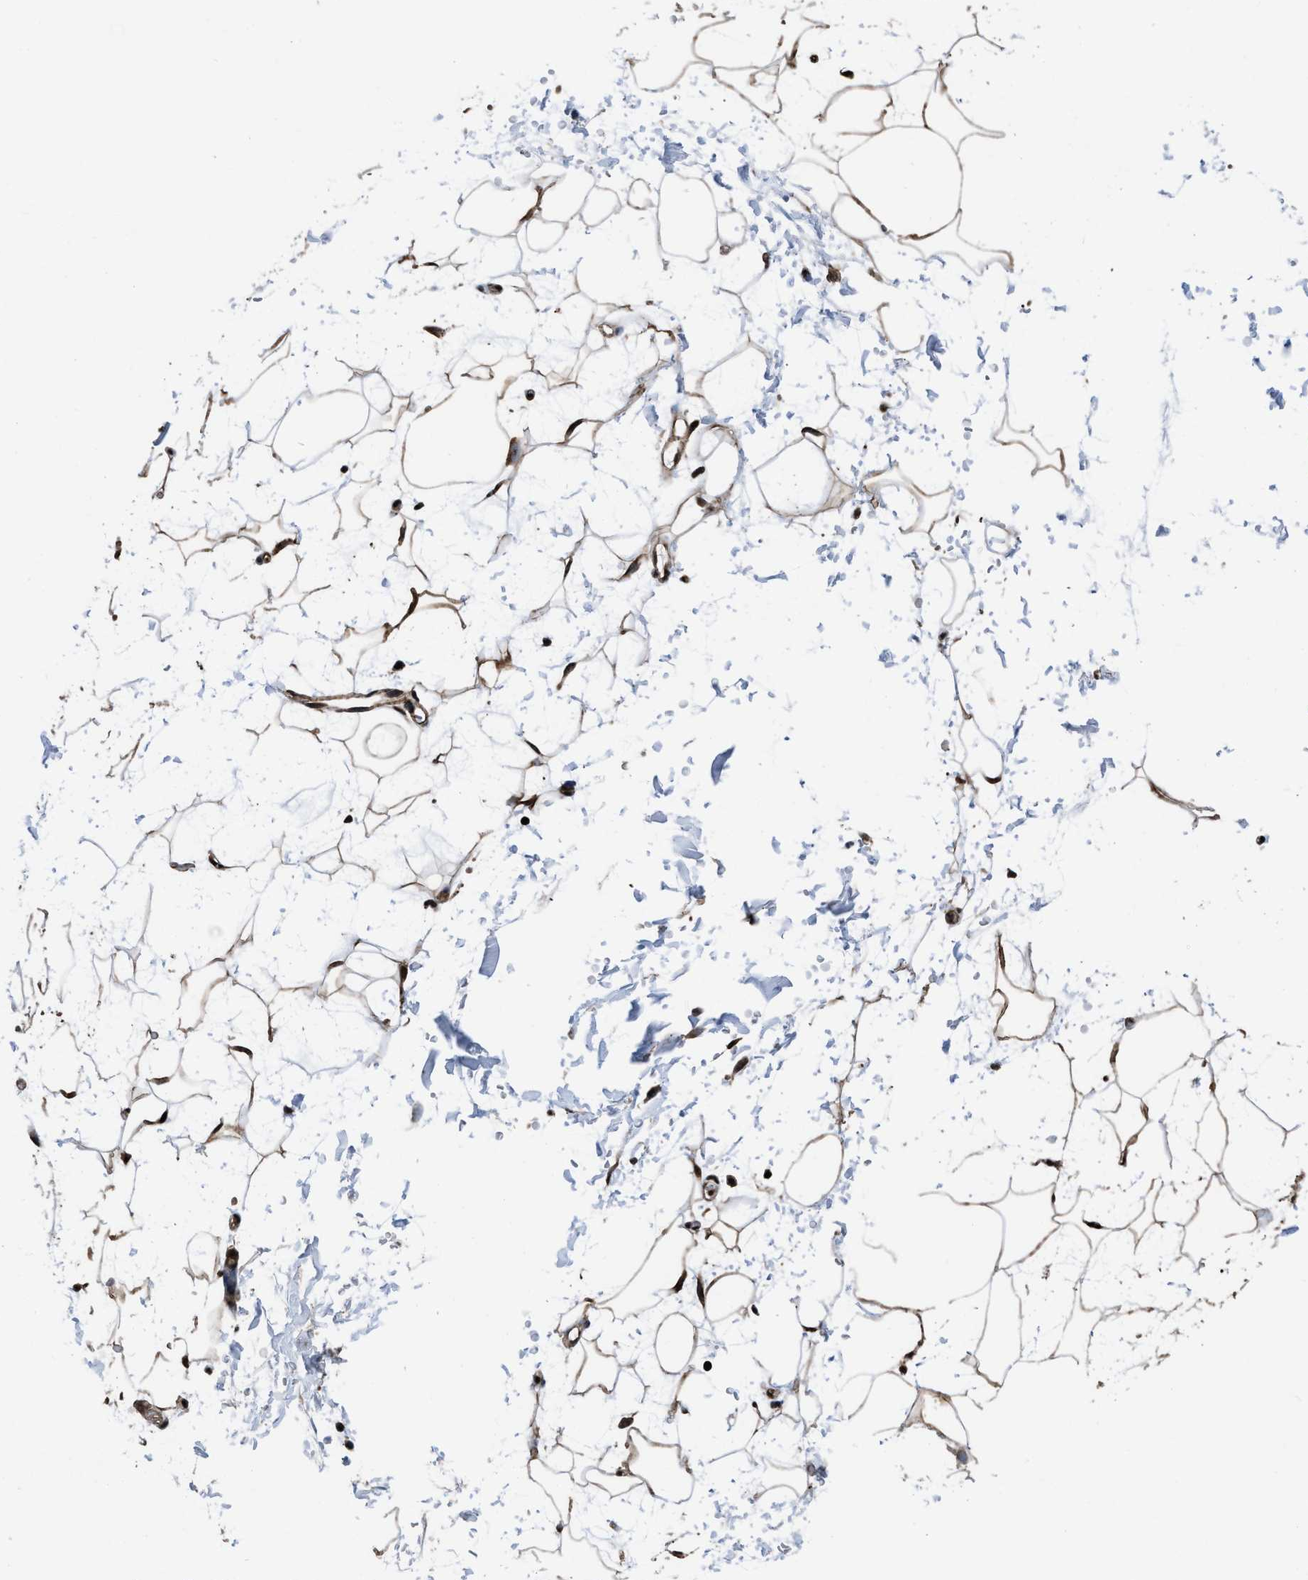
{"staining": {"intensity": "moderate", "quantity": ">75%", "location": "cytoplasmic/membranous,nuclear"}, "tissue": "adipose tissue", "cell_type": "Adipocytes", "image_type": "normal", "snomed": [{"axis": "morphology", "description": "Normal tissue, NOS"}, {"axis": "topography", "description": "Soft tissue"}], "caption": "The immunohistochemical stain highlights moderate cytoplasmic/membranous,nuclear expression in adipocytes of normal adipose tissue. The protein of interest is shown in brown color, while the nuclei are stained blue.", "gene": "FNTA", "patient": {"sex": "male", "age": 72}}